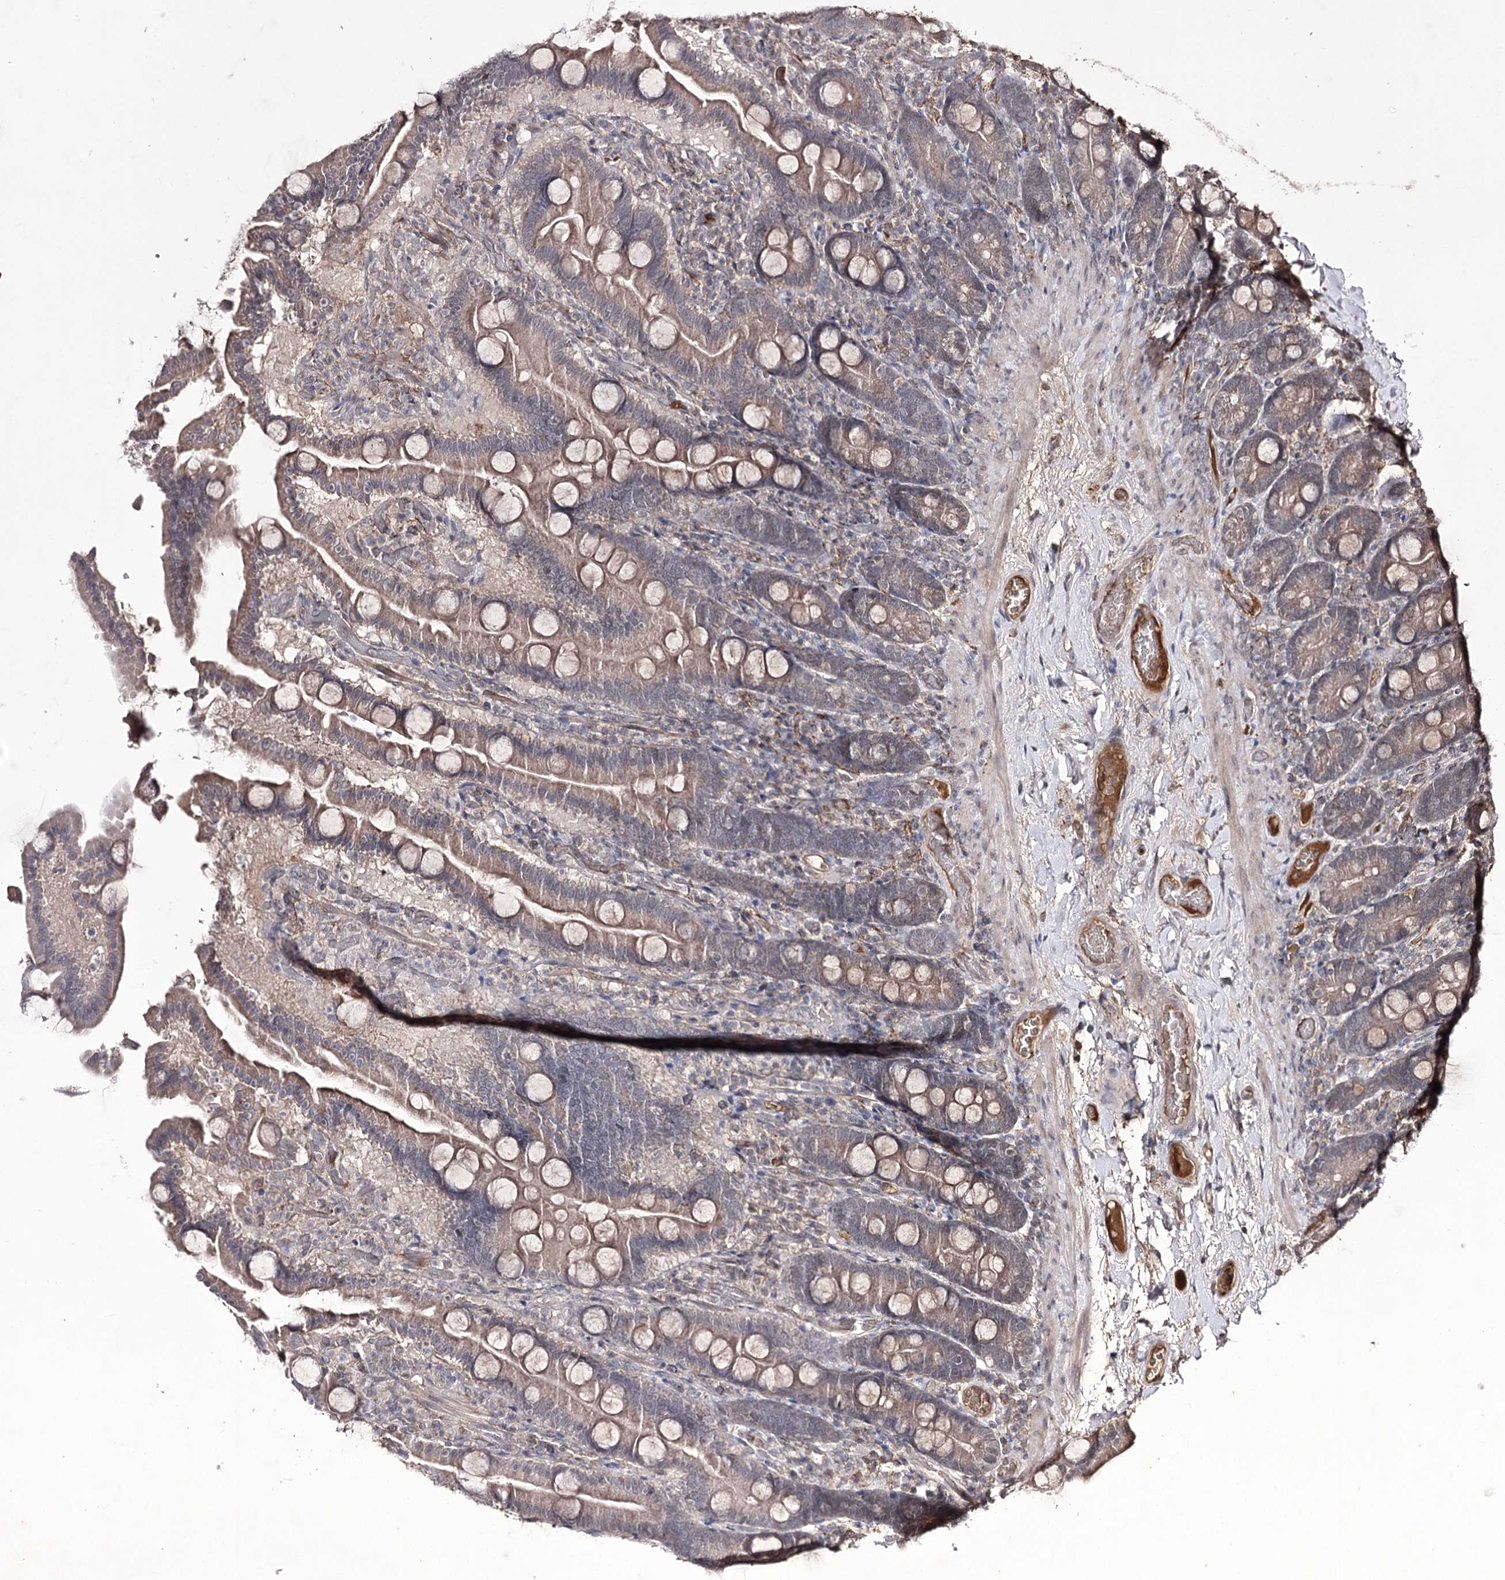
{"staining": {"intensity": "weak", "quantity": ">75%", "location": "cytoplasmic/membranous"}, "tissue": "duodenum", "cell_type": "Glandular cells", "image_type": "normal", "snomed": [{"axis": "morphology", "description": "Normal tissue, NOS"}, {"axis": "topography", "description": "Duodenum"}], "caption": "Duodenum stained with DAB IHC displays low levels of weak cytoplasmic/membranous staining in about >75% of glandular cells. The staining is performed using DAB brown chromogen to label protein expression. The nuclei are counter-stained blue using hematoxylin.", "gene": "SYNGR3", "patient": {"sex": "male", "age": 55}}